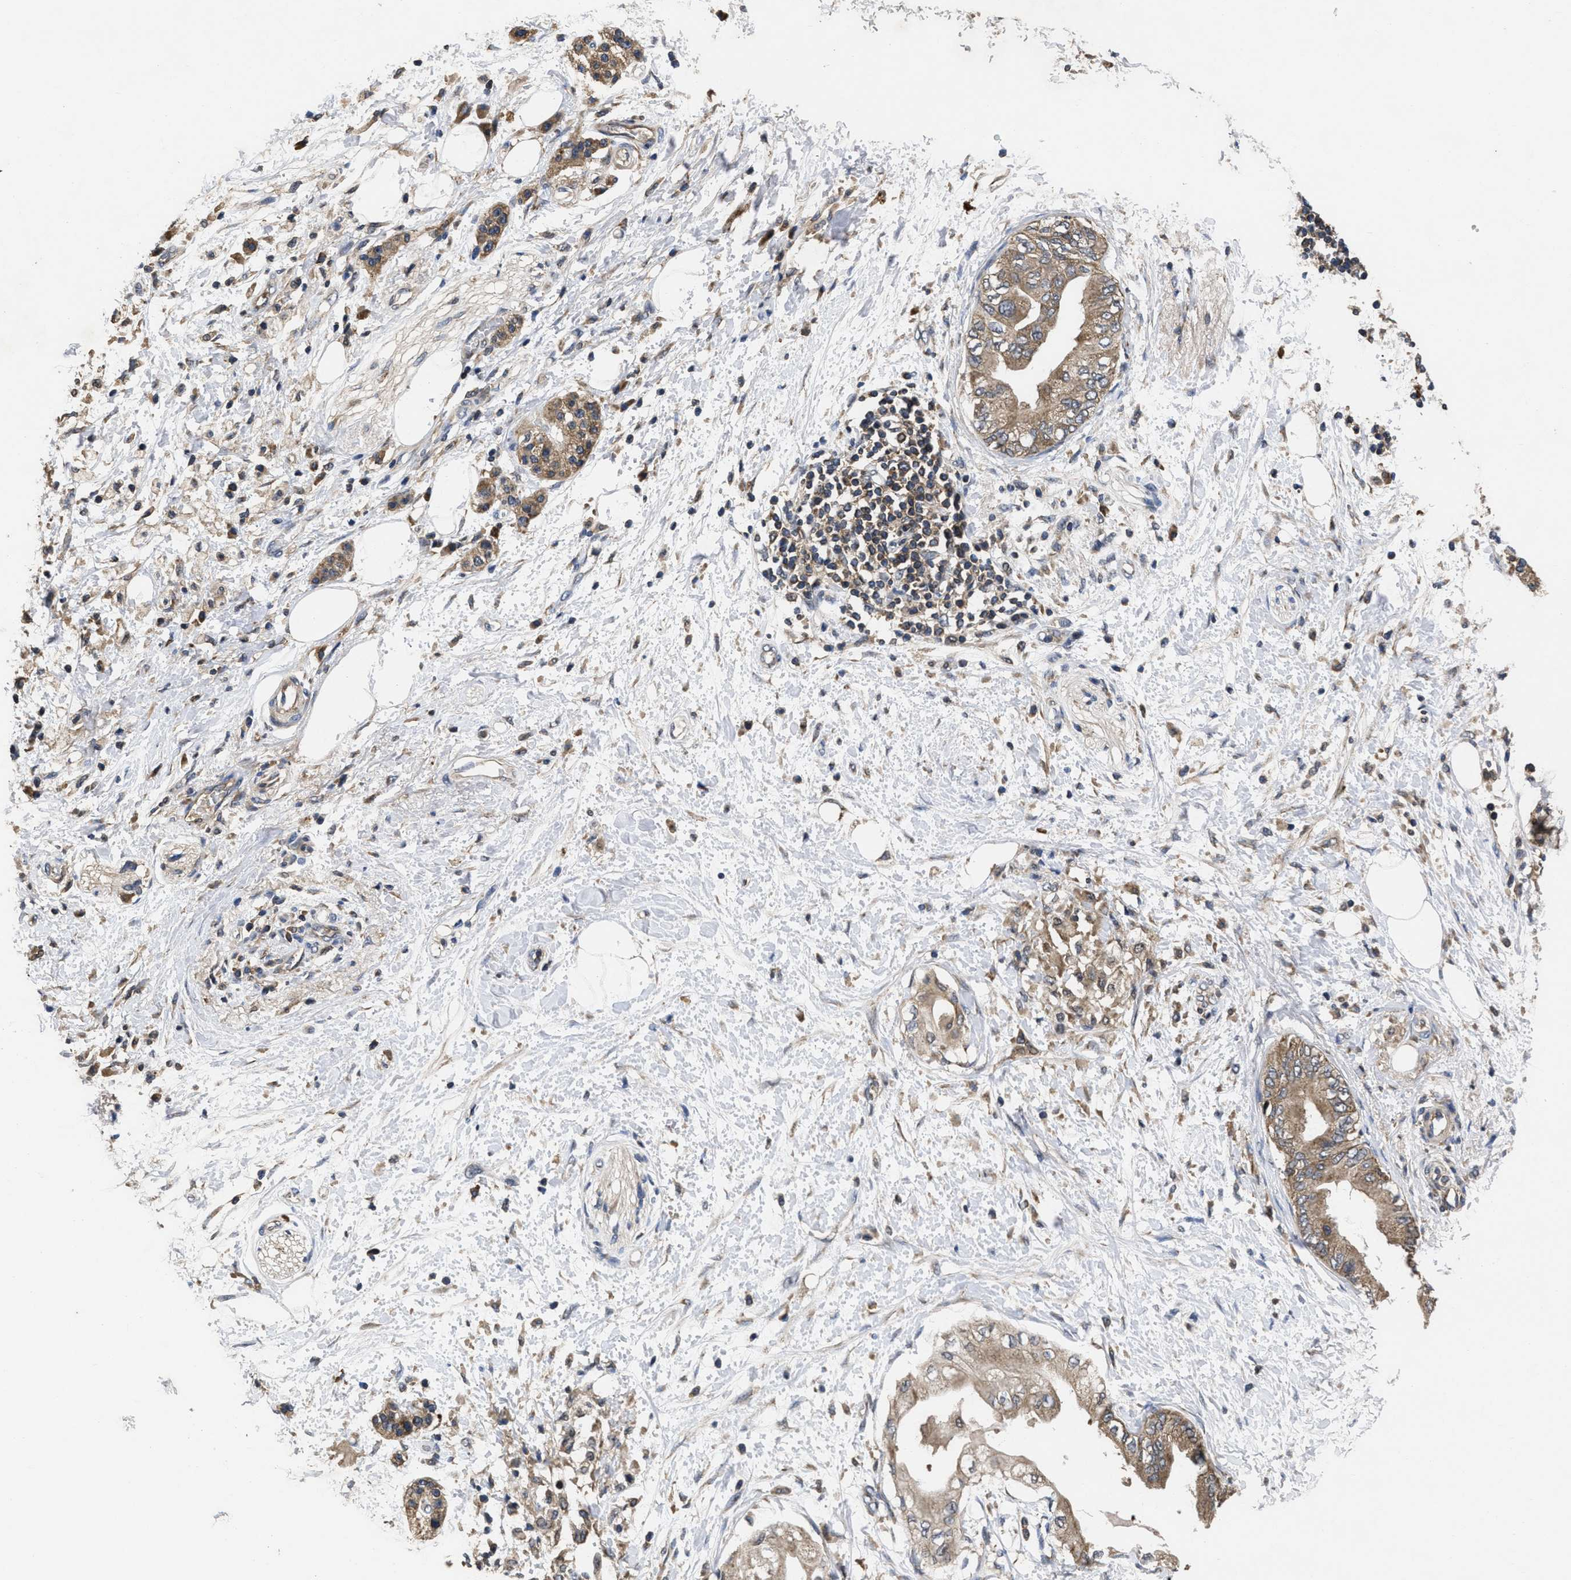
{"staining": {"intensity": "moderate", "quantity": ">75%", "location": "cytoplasmic/membranous"}, "tissue": "pancreatic cancer", "cell_type": "Tumor cells", "image_type": "cancer", "snomed": [{"axis": "morphology", "description": "Normal tissue, NOS"}, {"axis": "morphology", "description": "Adenocarcinoma, NOS"}, {"axis": "topography", "description": "Pancreas"}, {"axis": "topography", "description": "Duodenum"}], "caption": "An image of pancreatic cancer stained for a protein demonstrates moderate cytoplasmic/membranous brown staining in tumor cells.", "gene": "LRRC3", "patient": {"sex": "female", "age": 60}}